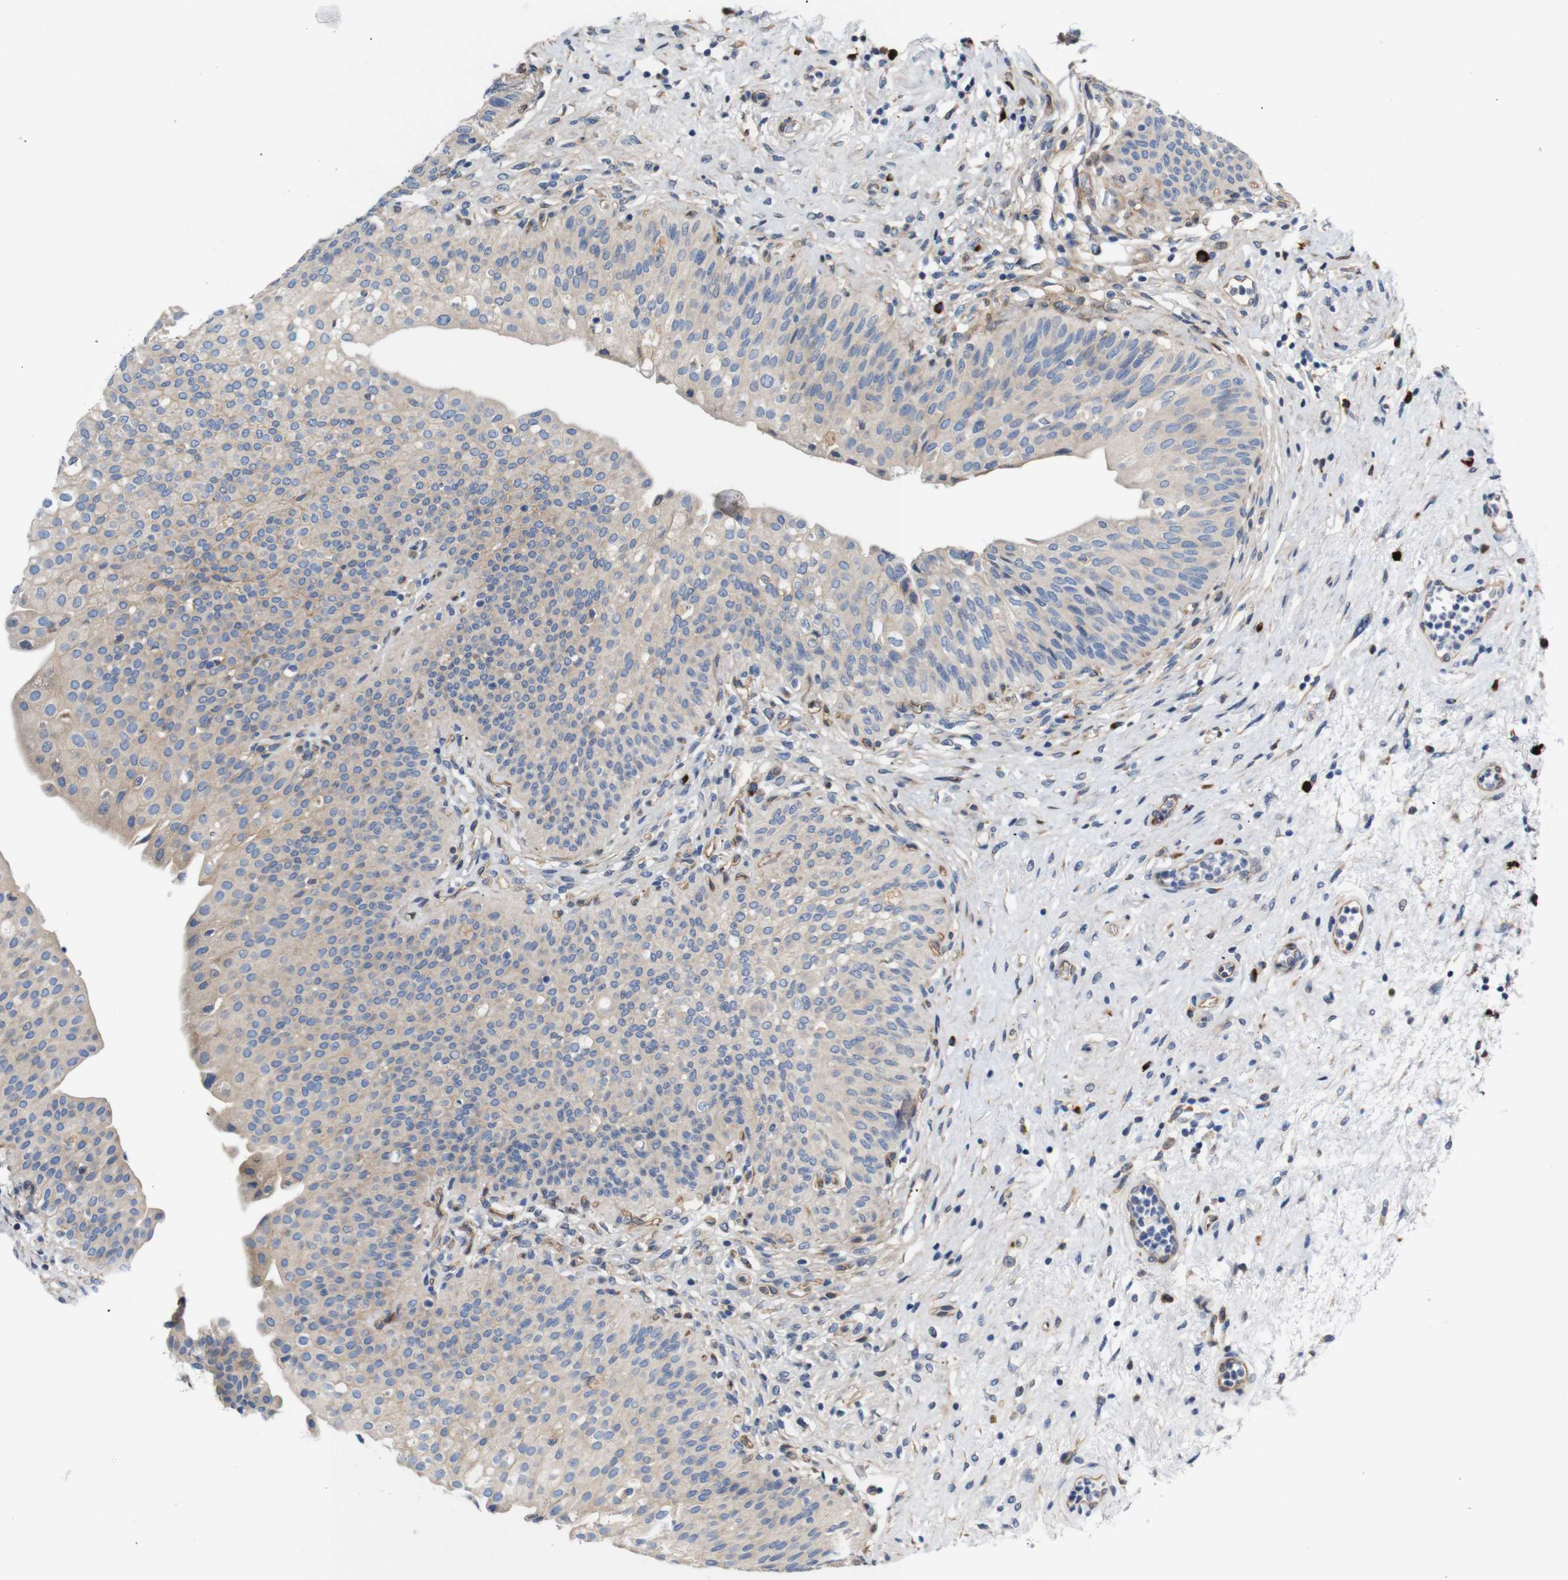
{"staining": {"intensity": "moderate", "quantity": "25%-75%", "location": "cytoplasmic/membranous"}, "tissue": "urinary bladder", "cell_type": "Urothelial cells", "image_type": "normal", "snomed": [{"axis": "morphology", "description": "Normal tissue, NOS"}, {"axis": "topography", "description": "Urinary bladder"}], "caption": "Urinary bladder stained with immunohistochemistry (IHC) shows moderate cytoplasmic/membranous expression in approximately 25%-75% of urothelial cells. (brown staining indicates protein expression, while blue staining denotes nuclei).", "gene": "UBE2G2", "patient": {"sex": "male", "age": 46}}